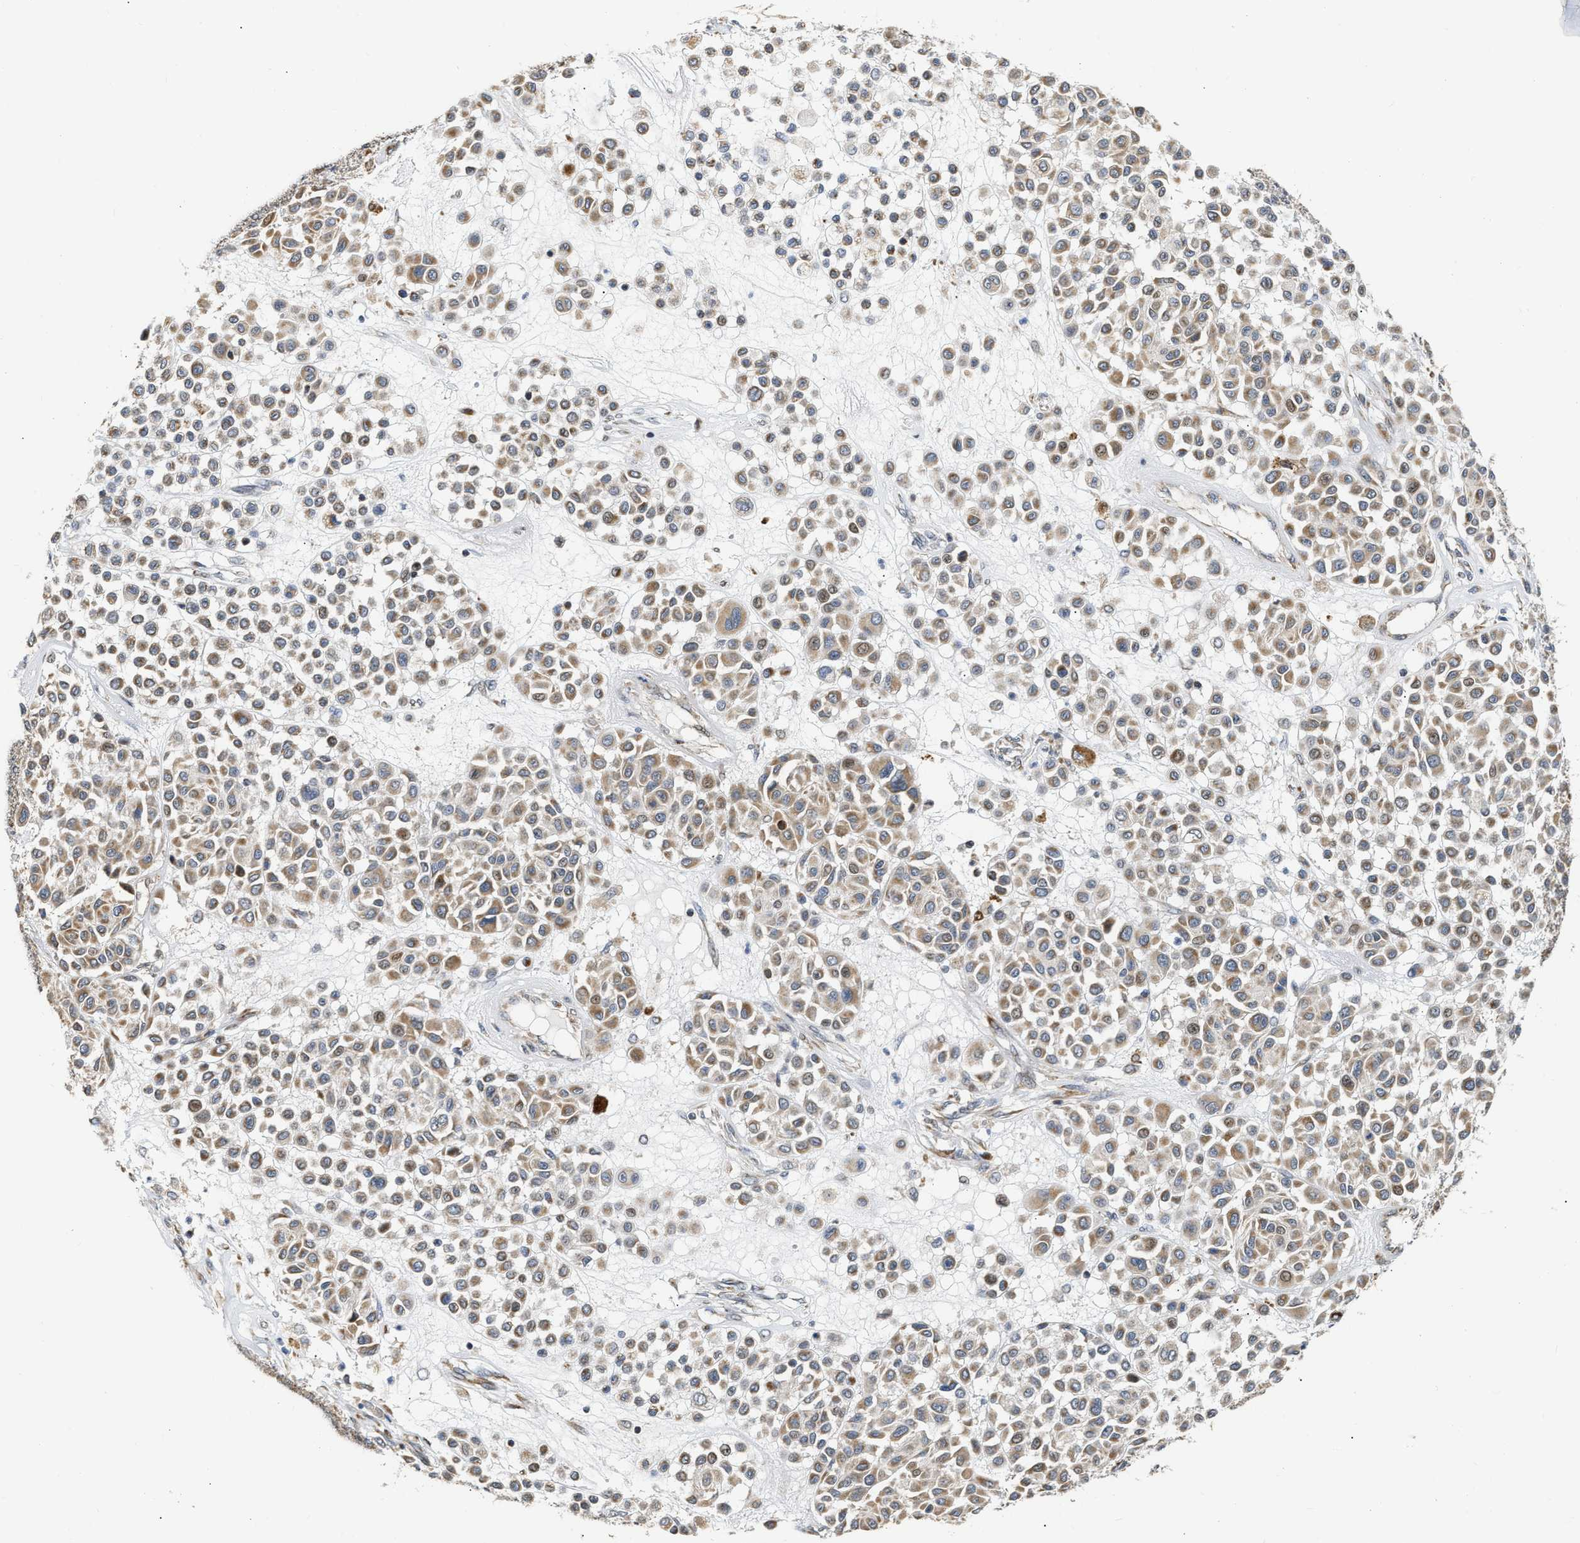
{"staining": {"intensity": "weak", "quantity": ">75%", "location": "cytoplasmic/membranous"}, "tissue": "melanoma", "cell_type": "Tumor cells", "image_type": "cancer", "snomed": [{"axis": "morphology", "description": "Malignant melanoma, Metastatic site"}, {"axis": "topography", "description": "Soft tissue"}], "caption": "Malignant melanoma (metastatic site) stained with a protein marker demonstrates weak staining in tumor cells.", "gene": "DEPTOR", "patient": {"sex": "male", "age": 41}}